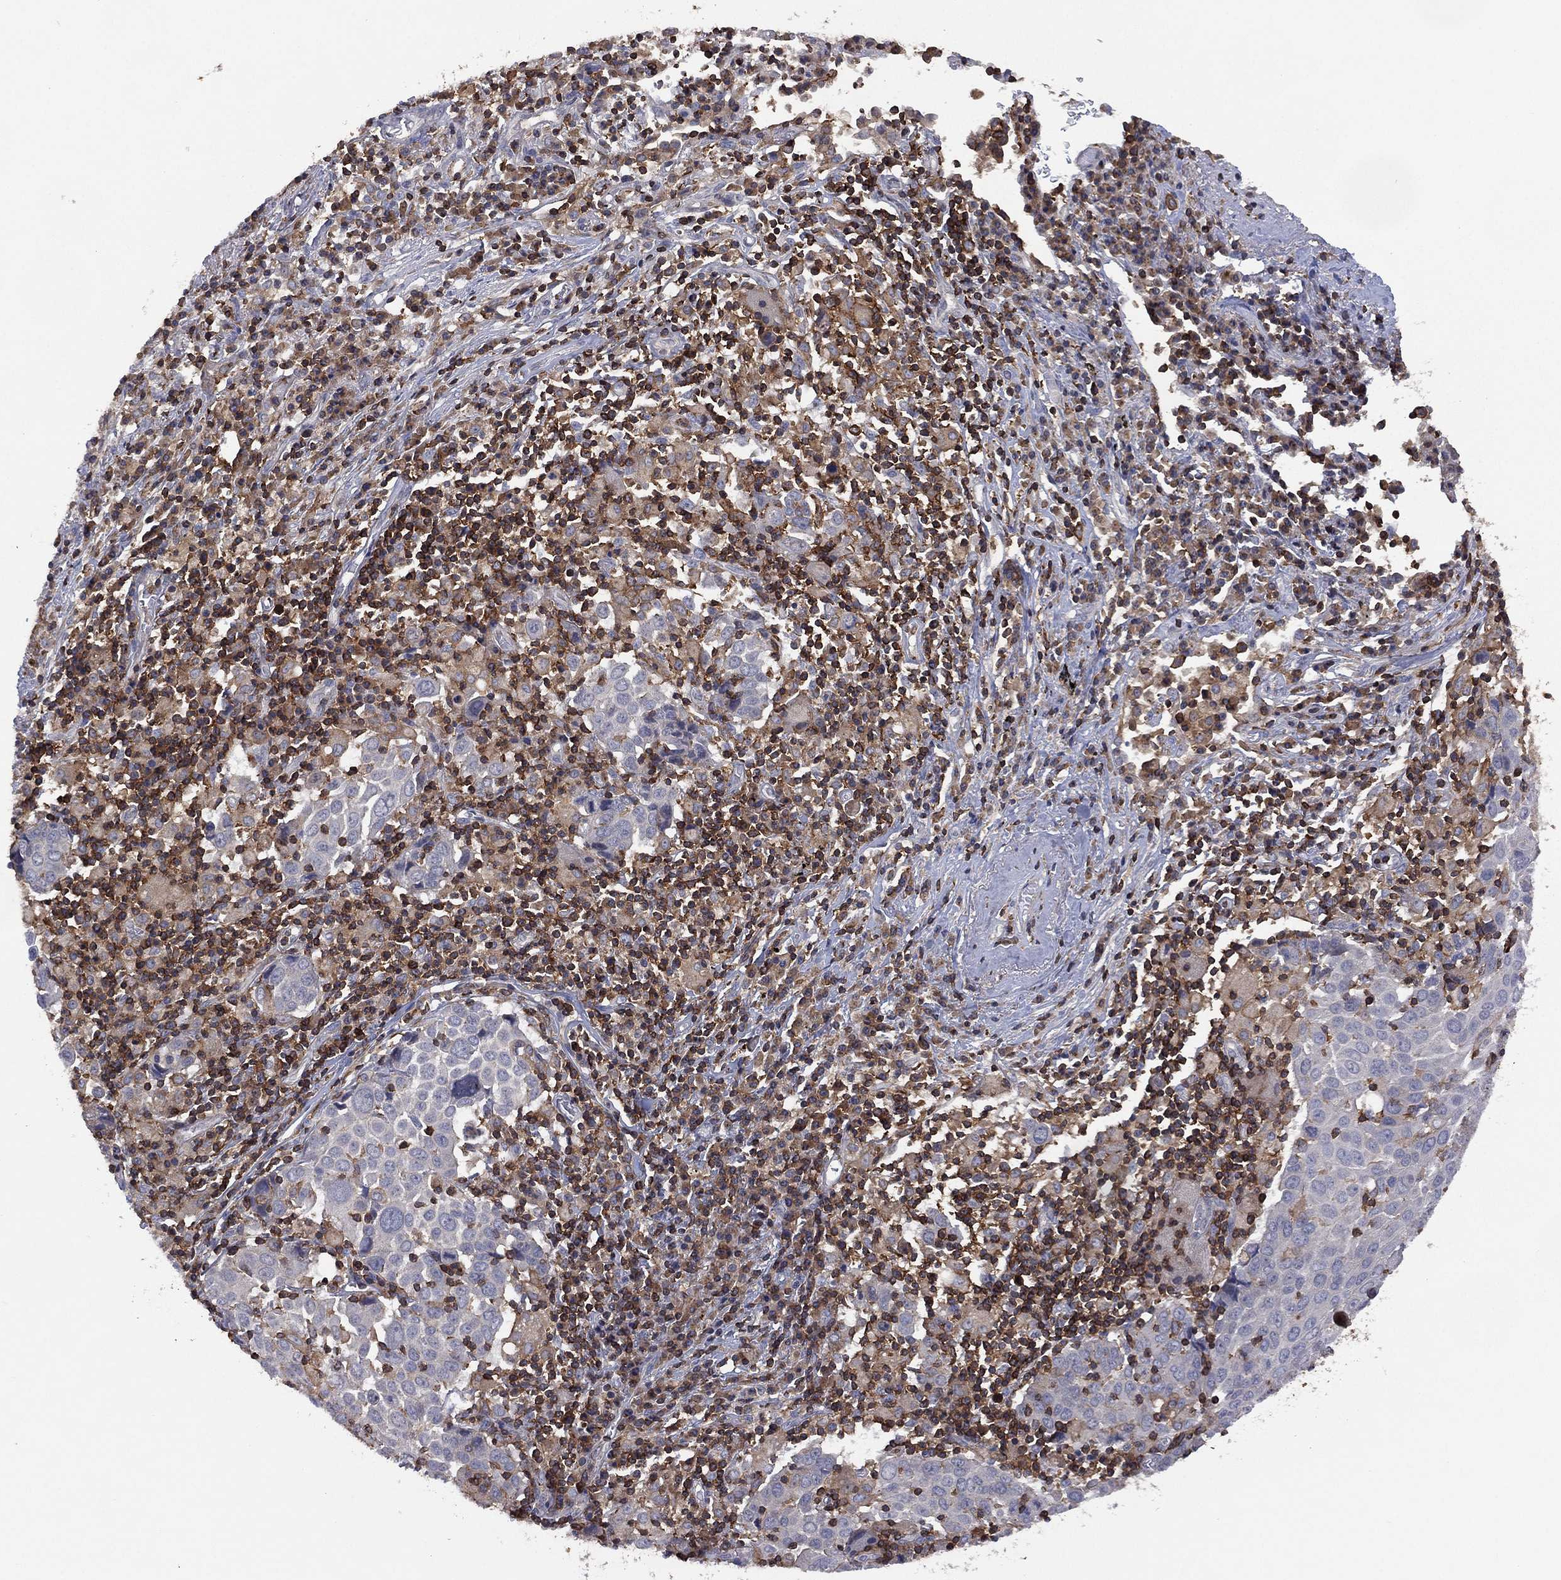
{"staining": {"intensity": "negative", "quantity": "none", "location": "none"}, "tissue": "lung cancer", "cell_type": "Tumor cells", "image_type": "cancer", "snomed": [{"axis": "morphology", "description": "Squamous cell carcinoma, NOS"}, {"axis": "topography", "description": "Lung"}], "caption": "Tumor cells are negative for brown protein staining in squamous cell carcinoma (lung).", "gene": "DOCK8", "patient": {"sex": "male", "age": 57}}